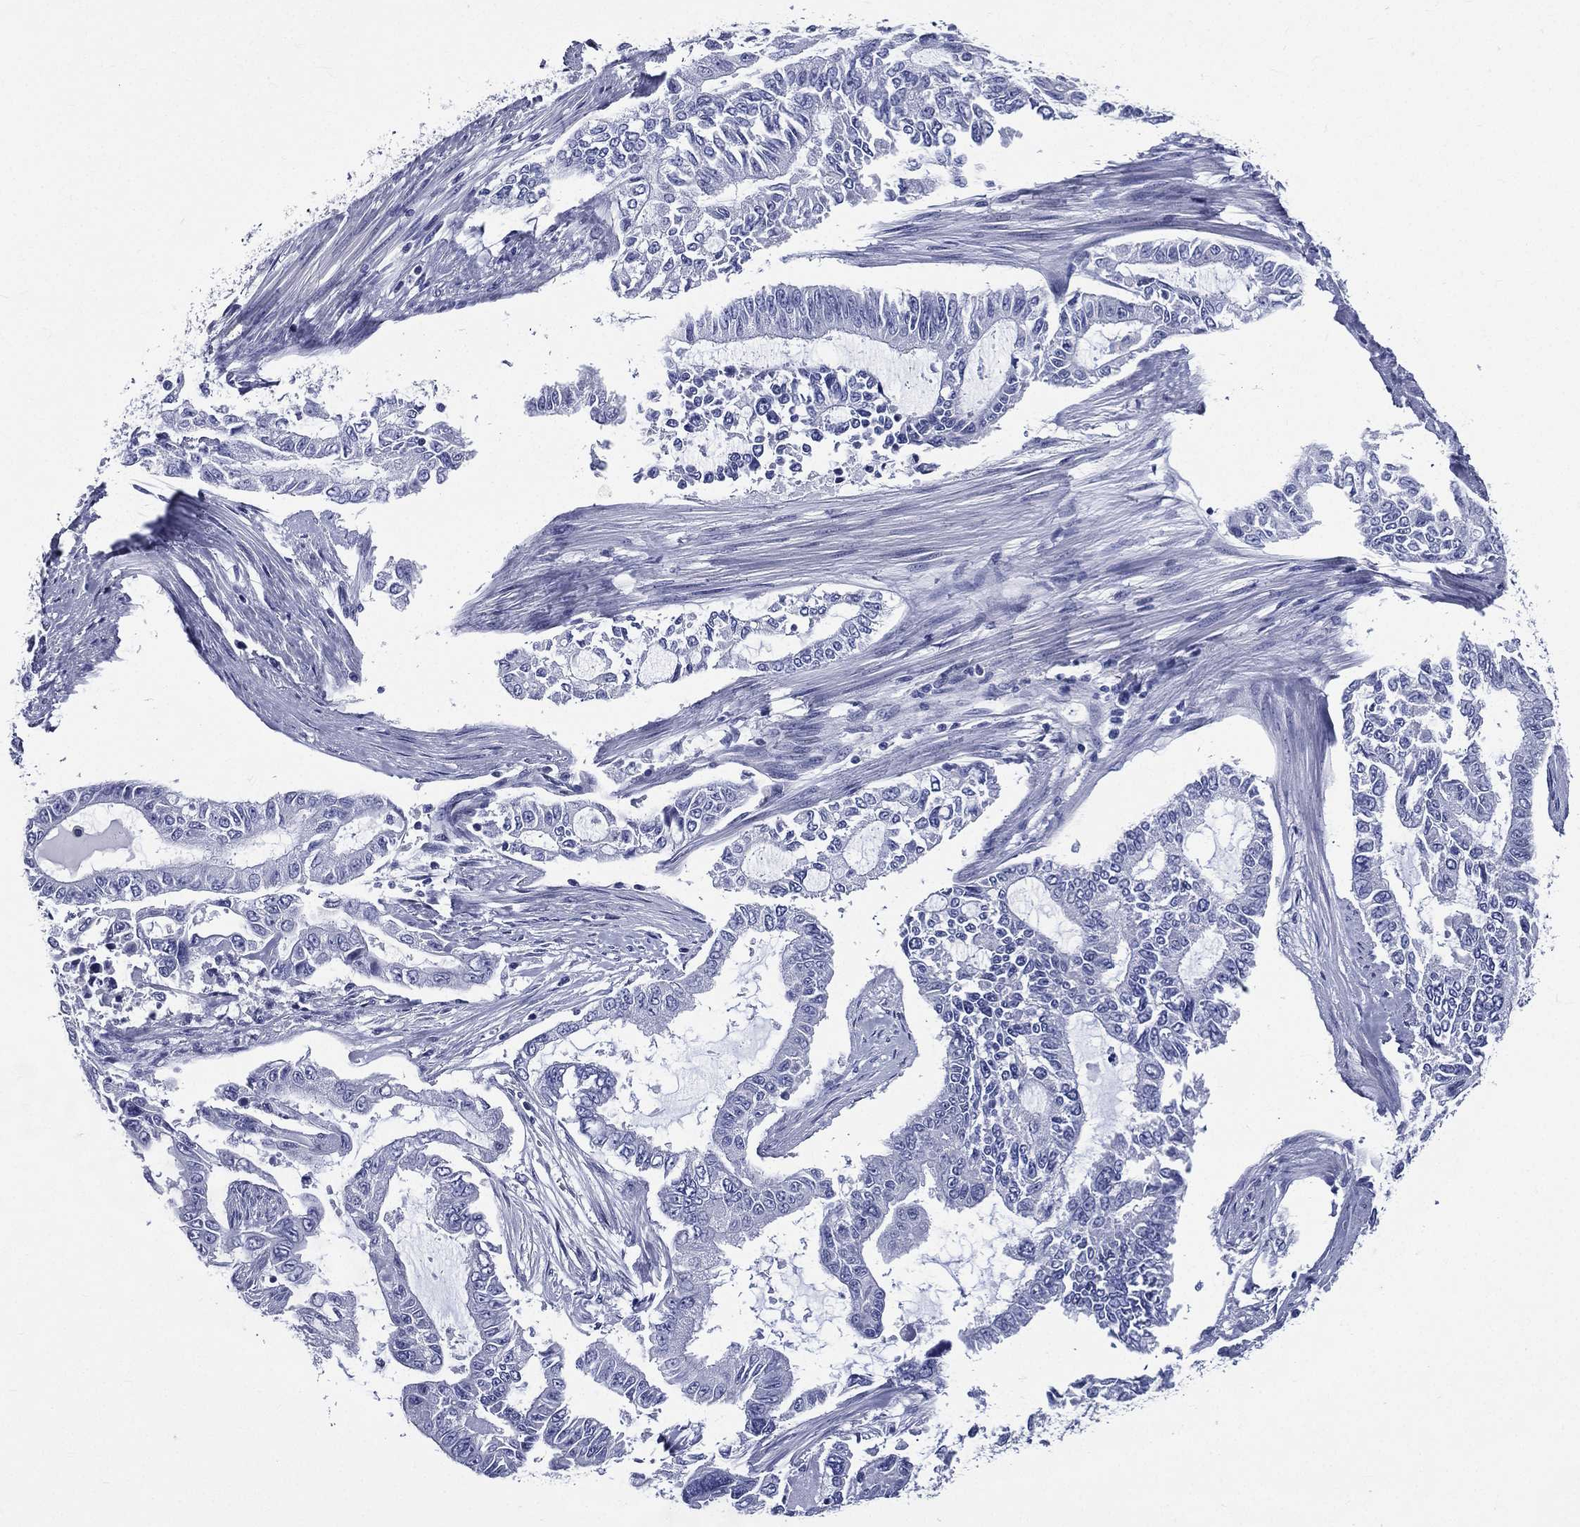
{"staining": {"intensity": "negative", "quantity": "none", "location": "none"}, "tissue": "endometrial cancer", "cell_type": "Tumor cells", "image_type": "cancer", "snomed": [{"axis": "morphology", "description": "Adenocarcinoma, NOS"}, {"axis": "topography", "description": "Uterus"}], "caption": "Endometrial adenocarcinoma stained for a protein using IHC shows no expression tumor cells.", "gene": "DPYS", "patient": {"sex": "female", "age": 59}}